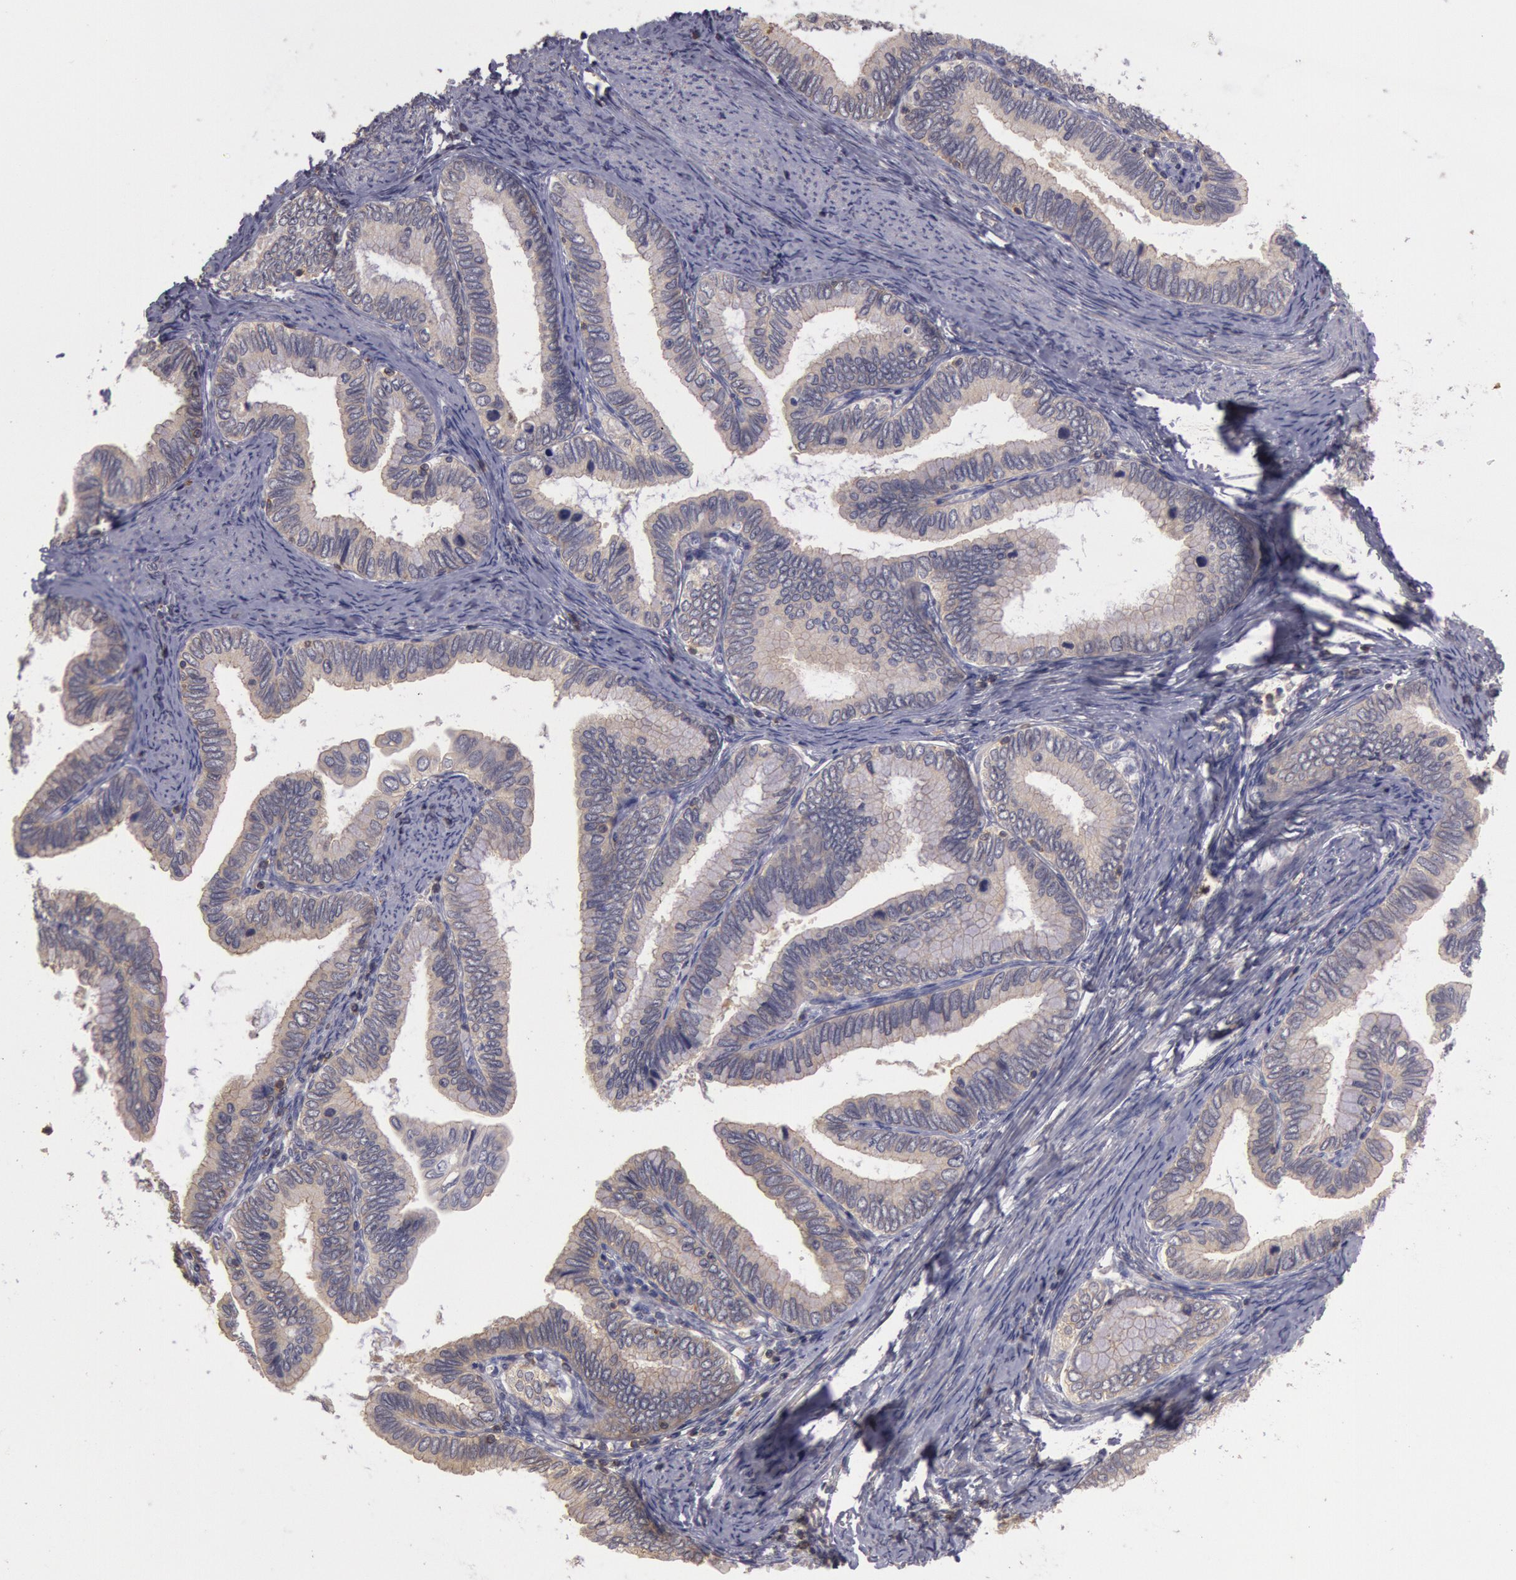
{"staining": {"intensity": "weak", "quantity": ">75%", "location": "cytoplasmic/membranous"}, "tissue": "cervical cancer", "cell_type": "Tumor cells", "image_type": "cancer", "snomed": [{"axis": "morphology", "description": "Adenocarcinoma, NOS"}, {"axis": "topography", "description": "Cervix"}], "caption": "Protein staining exhibits weak cytoplasmic/membranous staining in approximately >75% of tumor cells in cervical cancer.", "gene": "NMT2", "patient": {"sex": "female", "age": 49}}